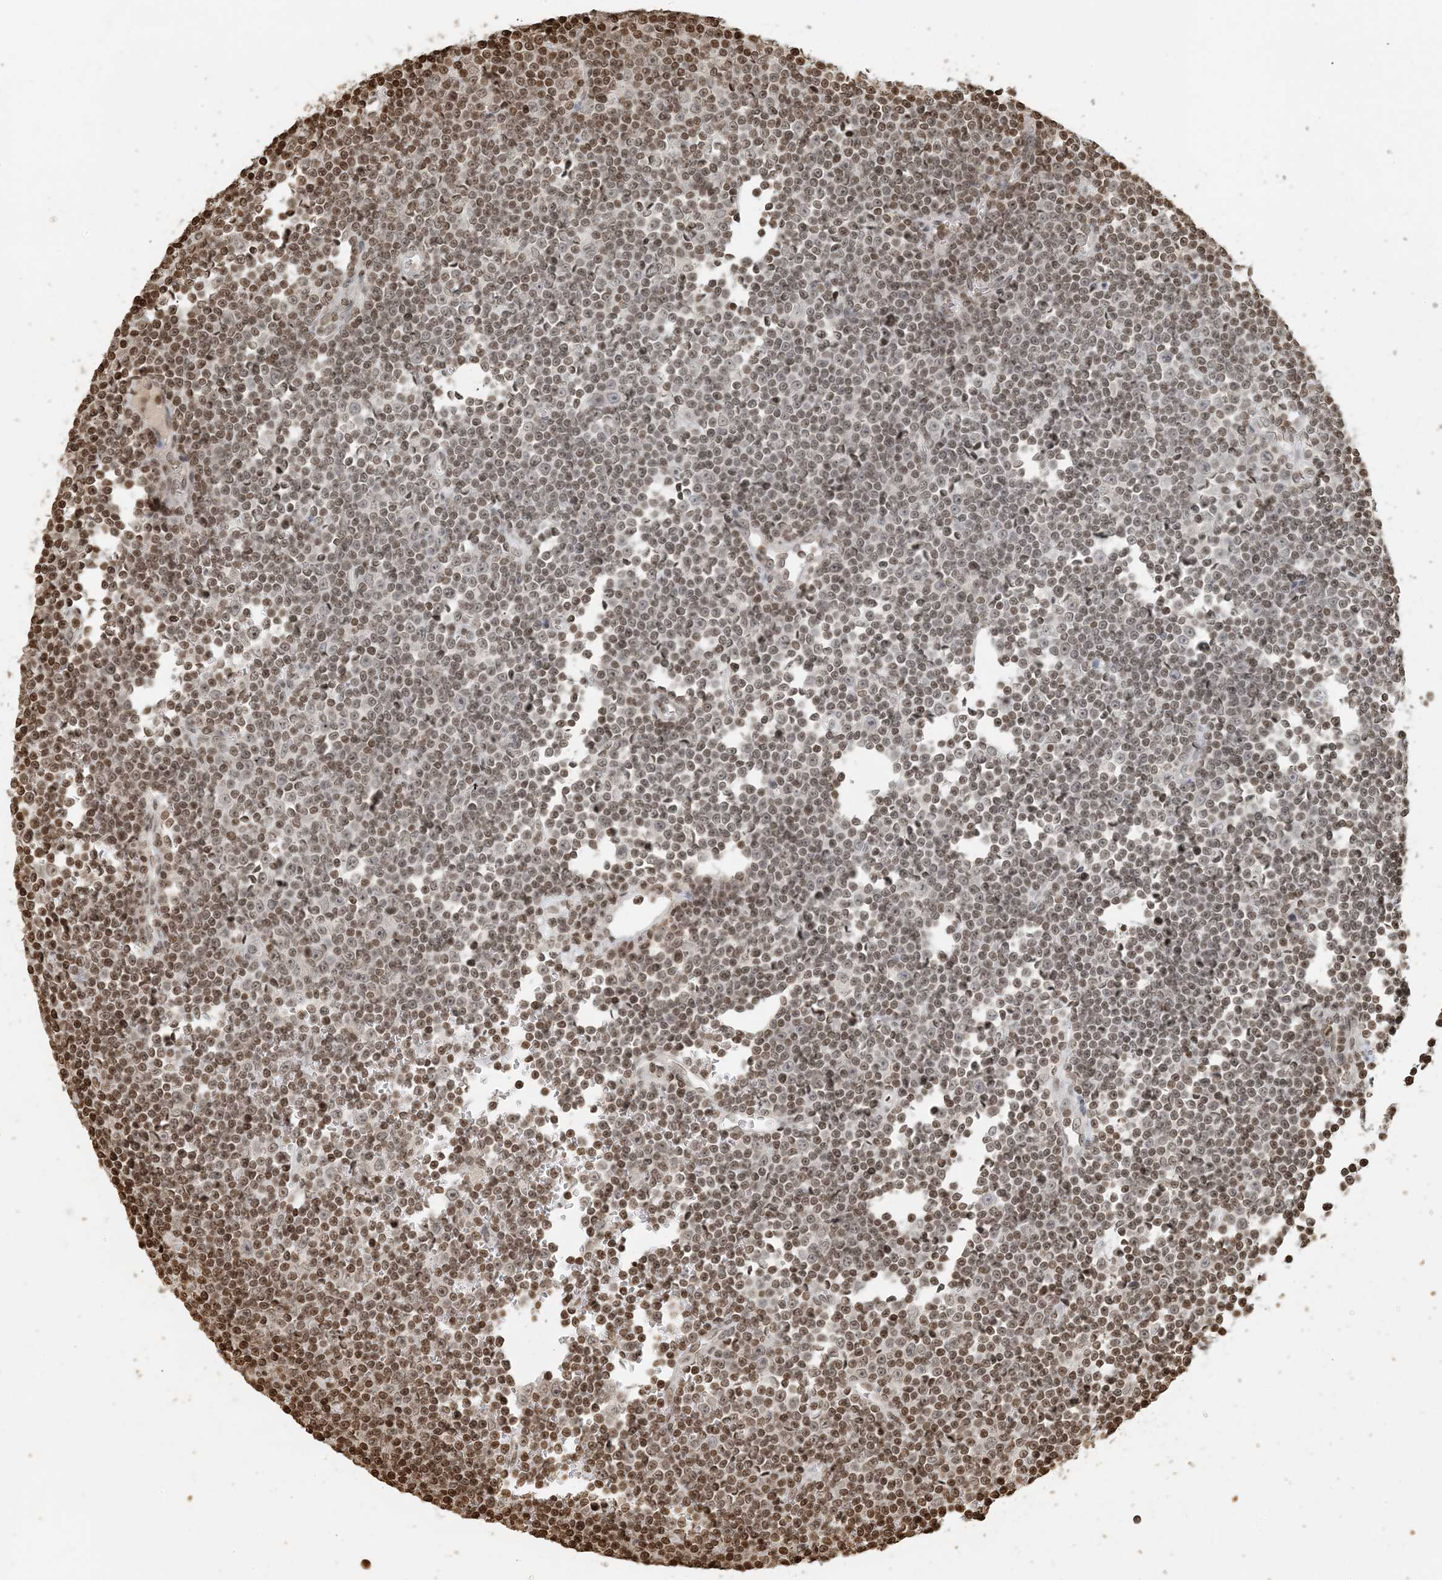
{"staining": {"intensity": "moderate", "quantity": "25%-75%", "location": "nuclear"}, "tissue": "lymphoma", "cell_type": "Tumor cells", "image_type": "cancer", "snomed": [{"axis": "morphology", "description": "Malignant lymphoma, non-Hodgkin's type, Low grade"}, {"axis": "topography", "description": "Lymph node"}], "caption": "Moderate nuclear expression is appreciated in about 25%-75% of tumor cells in lymphoma. (brown staining indicates protein expression, while blue staining denotes nuclei).", "gene": "H3-3B", "patient": {"sex": "female", "age": 67}}